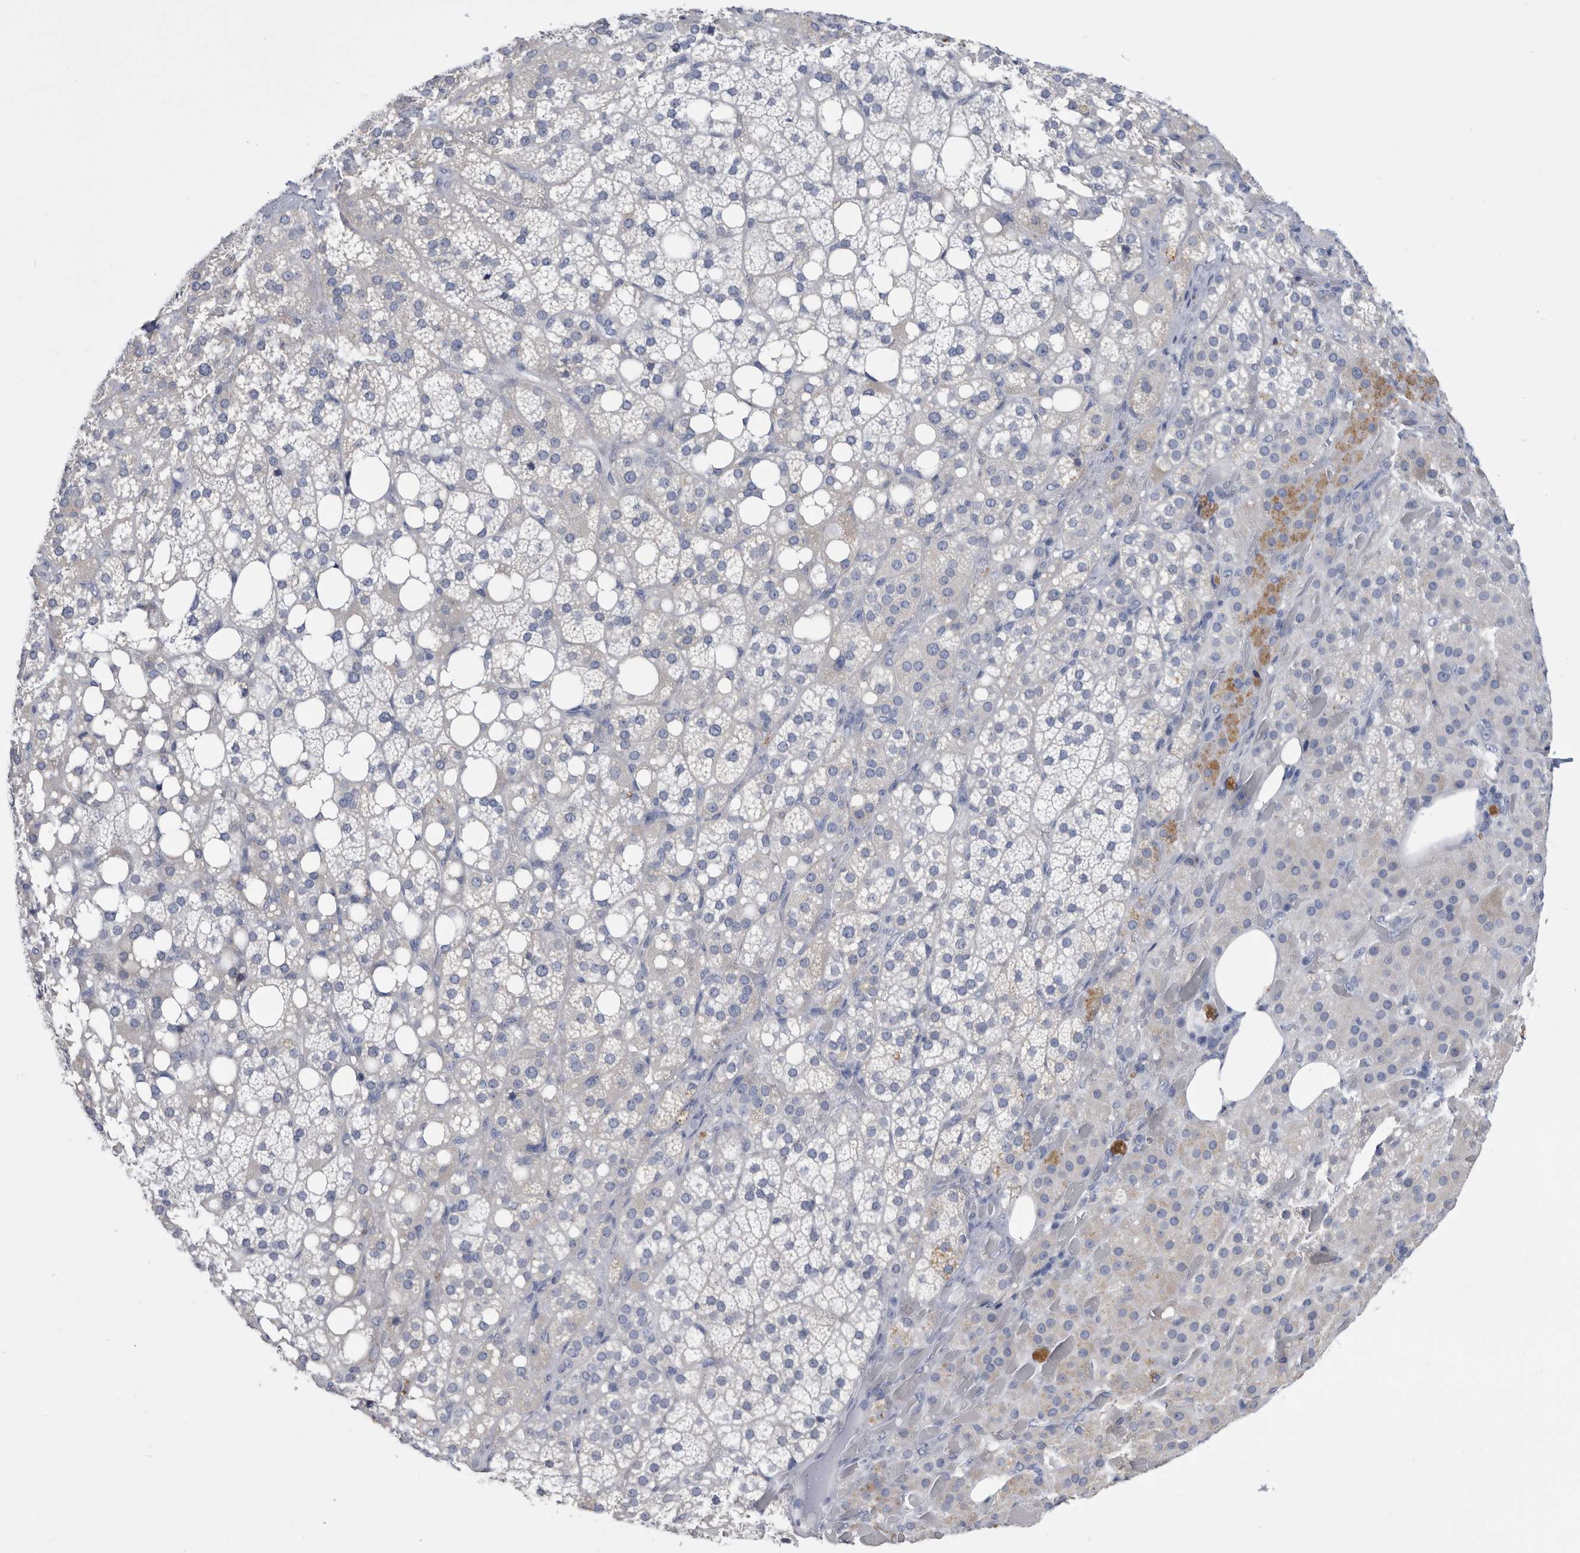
{"staining": {"intensity": "negative", "quantity": "none", "location": "none"}, "tissue": "adrenal gland", "cell_type": "Glandular cells", "image_type": "normal", "snomed": [{"axis": "morphology", "description": "Normal tissue, NOS"}, {"axis": "topography", "description": "Adrenal gland"}], "caption": "Glandular cells show no significant positivity in normal adrenal gland. (DAB (3,3'-diaminobenzidine) immunohistochemistry (IHC), high magnification).", "gene": "BTBD6", "patient": {"sex": "female", "age": 59}}